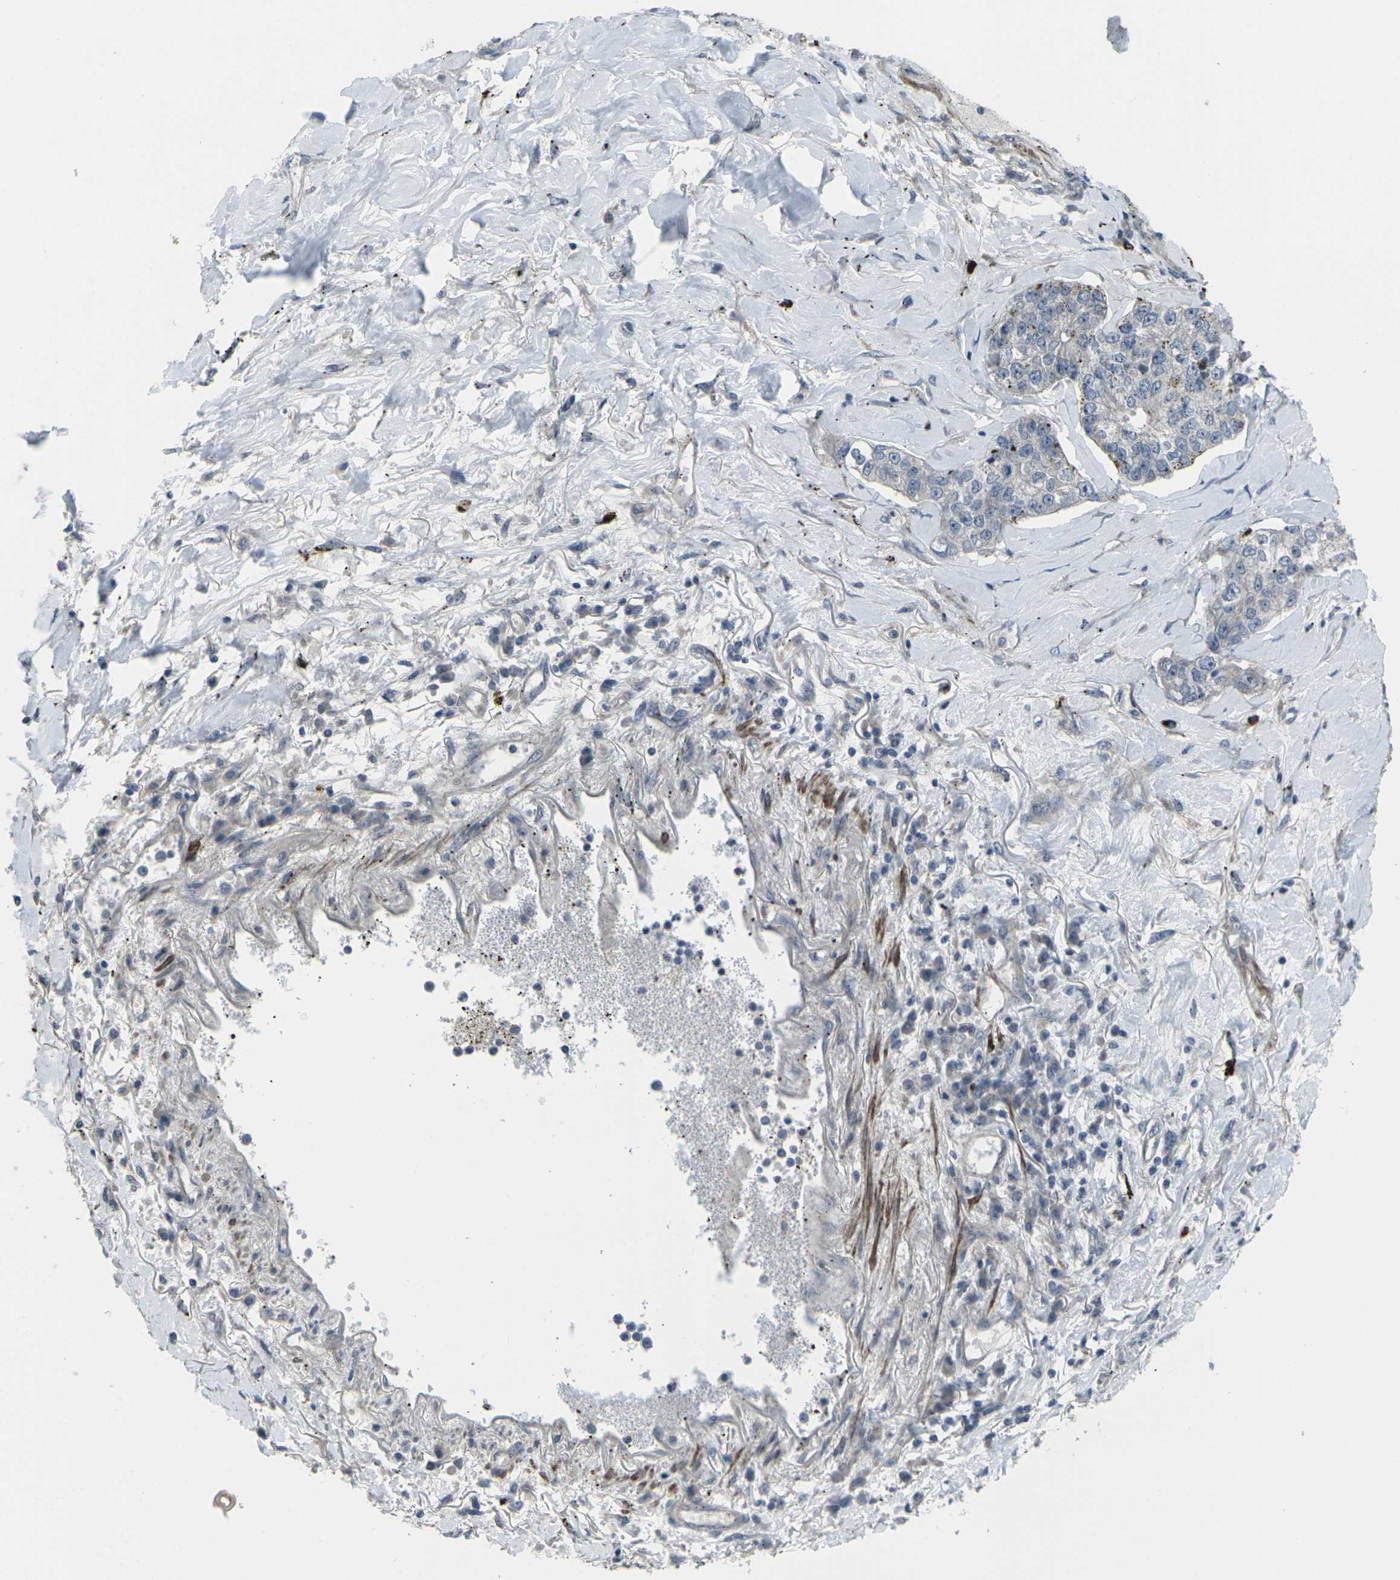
{"staining": {"intensity": "negative", "quantity": "none", "location": "none"}, "tissue": "lung cancer", "cell_type": "Tumor cells", "image_type": "cancer", "snomed": [{"axis": "morphology", "description": "Adenocarcinoma, NOS"}, {"axis": "topography", "description": "Lung"}], "caption": "This is an IHC image of human lung adenocarcinoma. There is no expression in tumor cells.", "gene": "CCR10", "patient": {"sex": "male", "age": 49}}